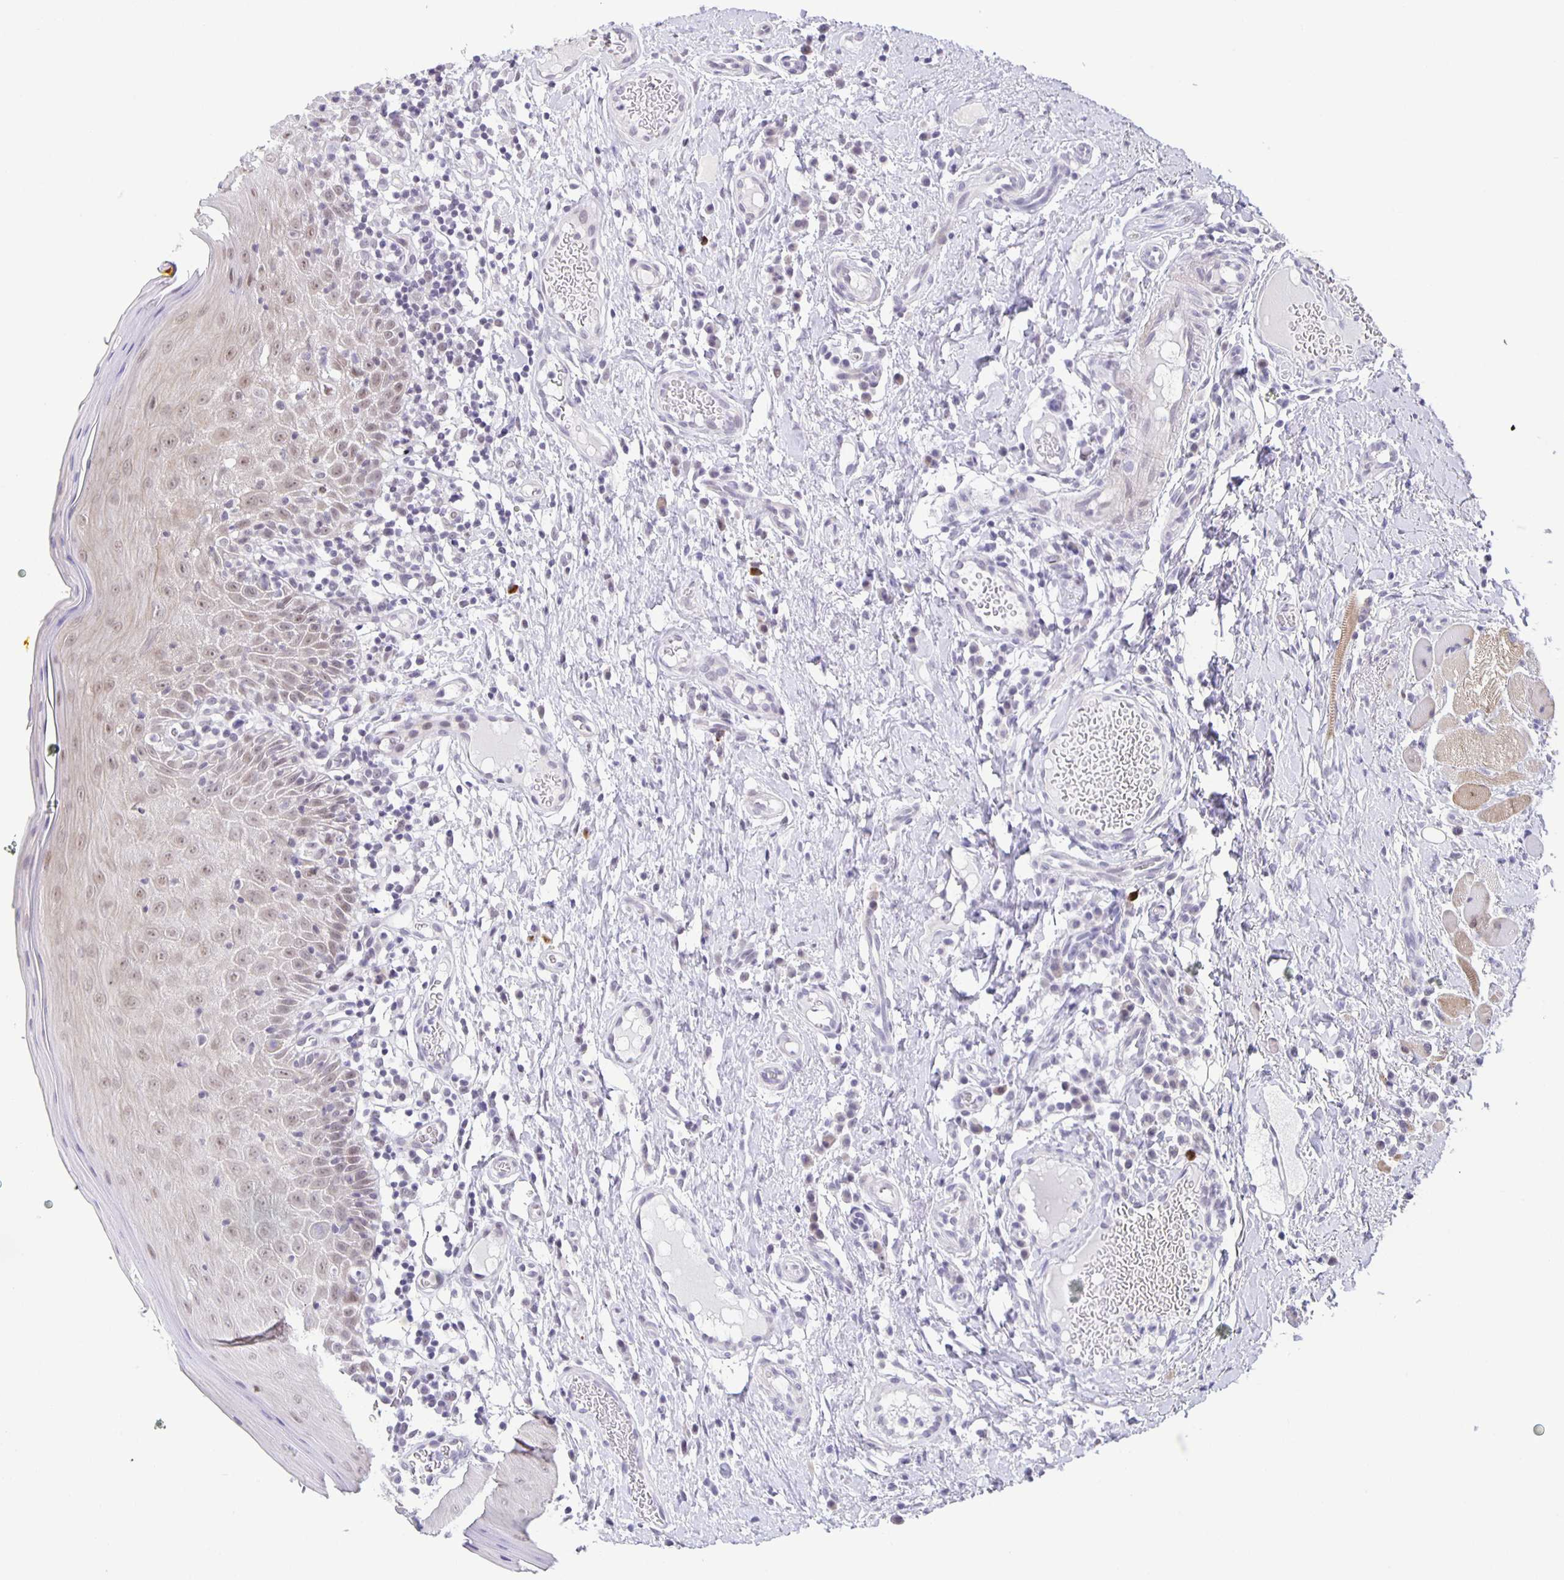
{"staining": {"intensity": "weak", "quantity": ">75%", "location": "nuclear"}, "tissue": "oral mucosa", "cell_type": "Squamous epithelial cells", "image_type": "normal", "snomed": [{"axis": "morphology", "description": "Normal tissue, NOS"}, {"axis": "topography", "description": "Oral tissue"}, {"axis": "topography", "description": "Tounge, NOS"}], "caption": "DAB immunohistochemical staining of benign oral mucosa reveals weak nuclear protein staining in approximately >75% of squamous epithelial cells. Using DAB (3,3'-diaminobenzidine) (brown) and hematoxylin (blue) stains, captured at high magnification using brightfield microscopy.", "gene": "PHRF1", "patient": {"sex": "female", "age": 58}}